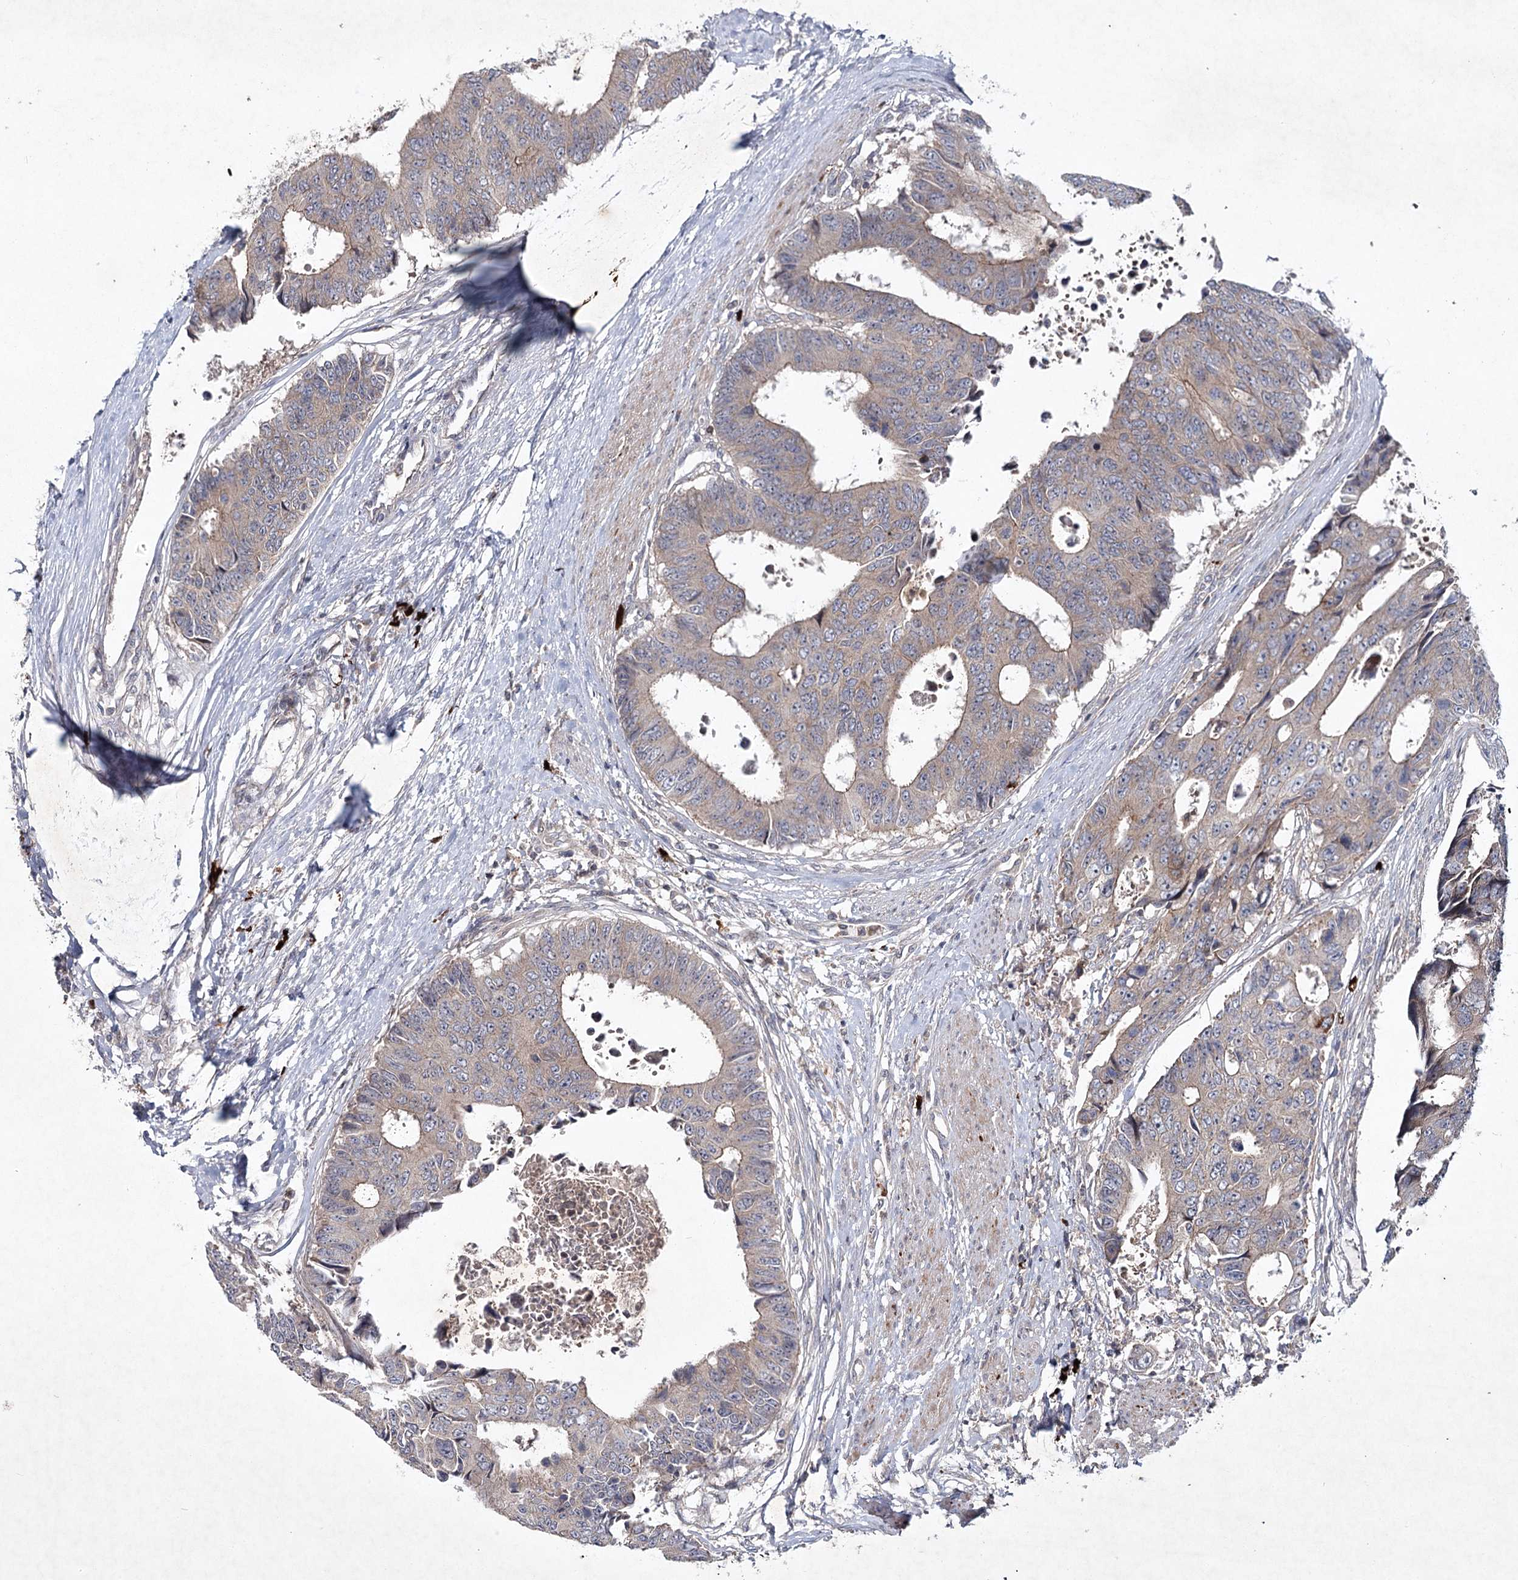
{"staining": {"intensity": "weak", "quantity": "<25%", "location": "cytoplasmic/membranous"}, "tissue": "colorectal cancer", "cell_type": "Tumor cells", "image_type": "cancer", "snomed": [{"axis": "morphology", "description": "Adenocarcinoma, NOS"}, {"axis": "topography", "description": "Rectum"}], "caption": "High power microscopy histopathology image of an immunohistochemistry micrograph of colorectal adenocarcinoma, revealing no significant positivity in tumor cells.", "gene": "MAP3K13", "patient": {"sex": "male", "age": 84}}